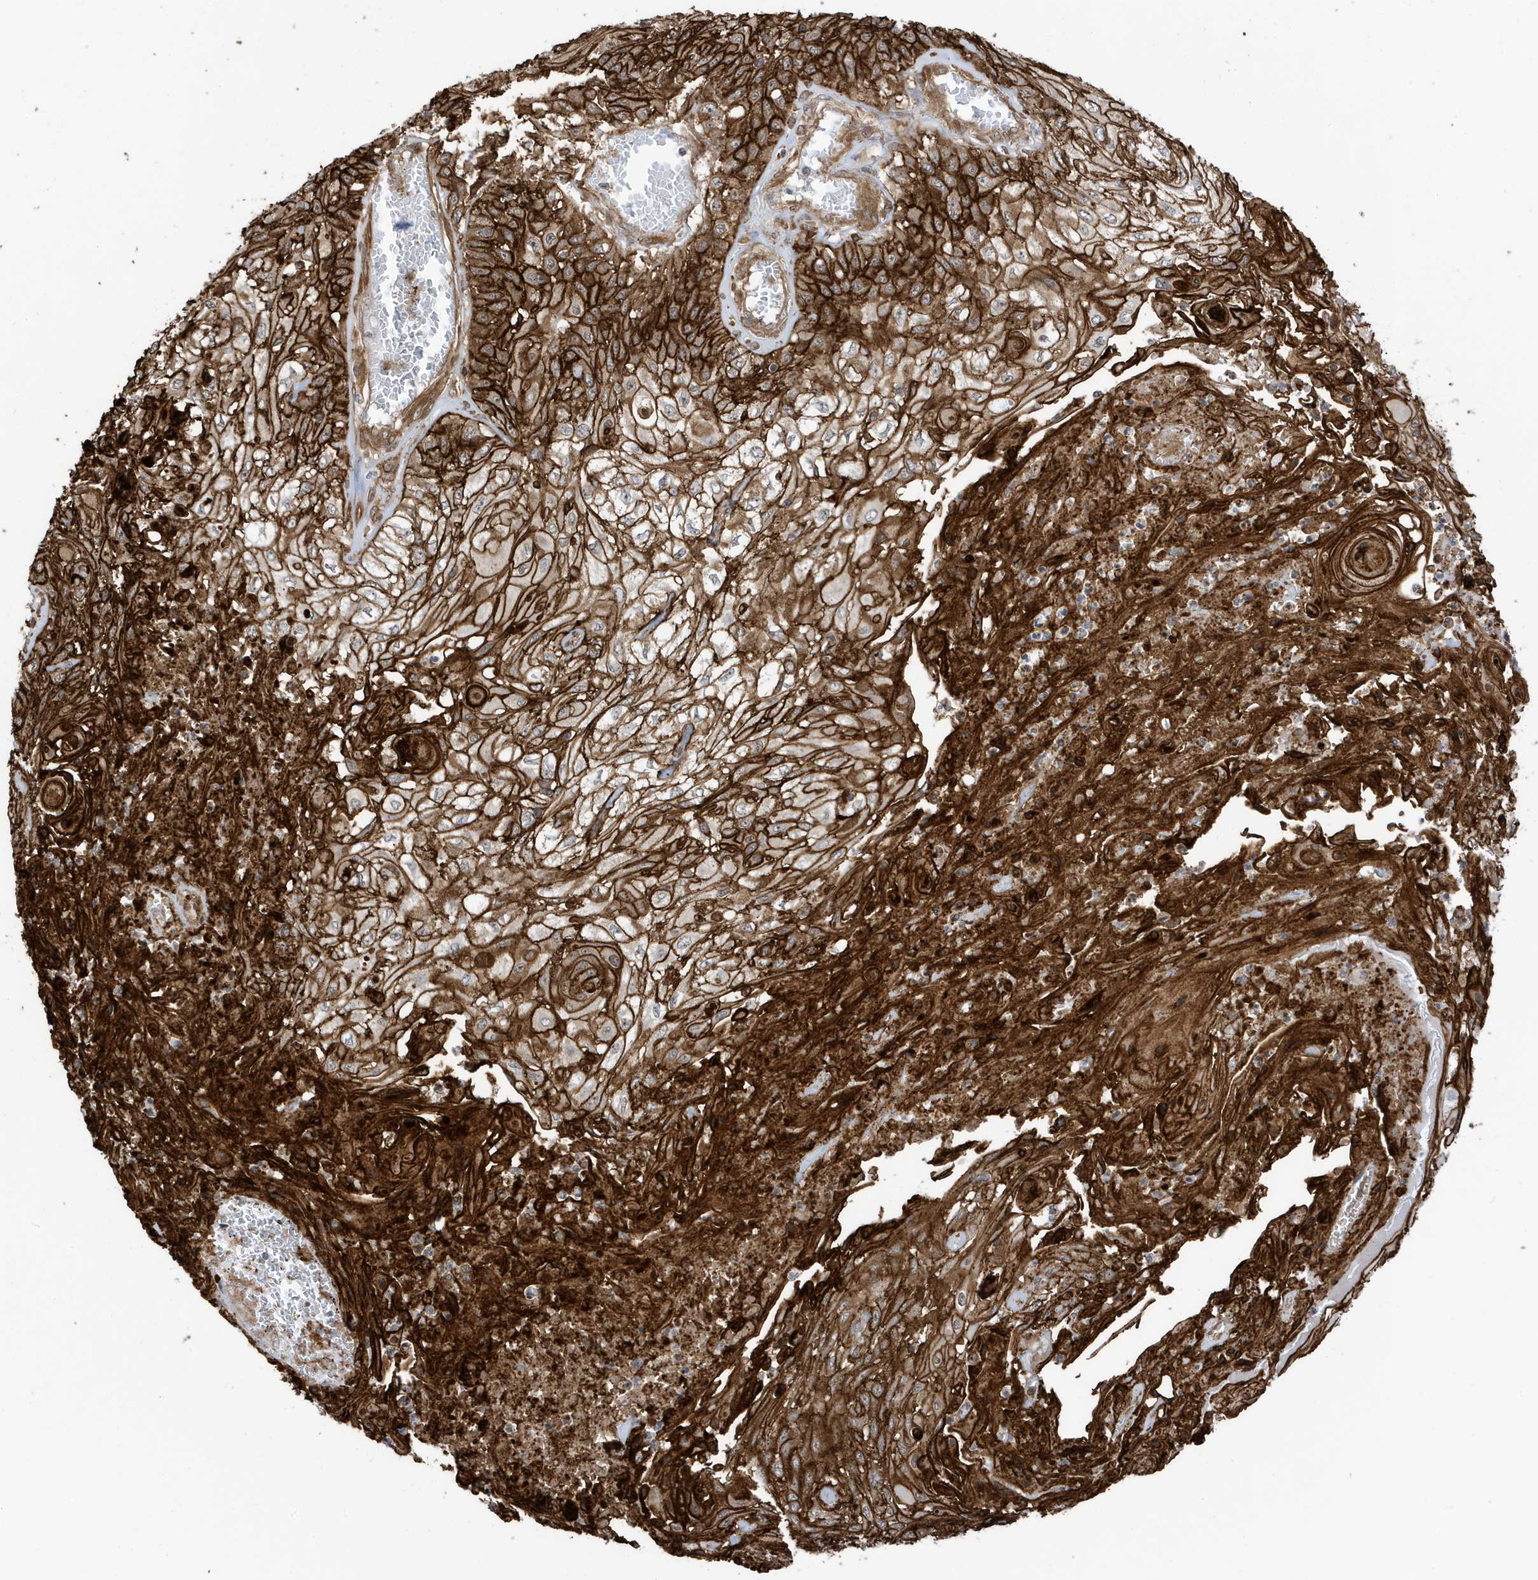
{"staining": {"intensity": "strong", "quantity": ">75%", "location": "cytoplasmic/membranous"}, "tissue": "skin cancer", "cell_type": "Tumor cells", "image_type": "cancer", "snomed": [{"axis": "morphology", "description": "Squamous cell carcinoma, NOS"}, {"axis": "morphology", "description": "Squamous cell carcinoma, metastatic, NOS"}, {"axis": "topography", "description": "Skin"}, {"axis": "topography", "description": "Lymph node"}], "caption": "Tumor cells reveal strong cytoplasmic/membranous staining in about >75% of cells in skin cancer.", "gene": "CDC42EP3", "patient": {"sex": "male", "age": 75}}